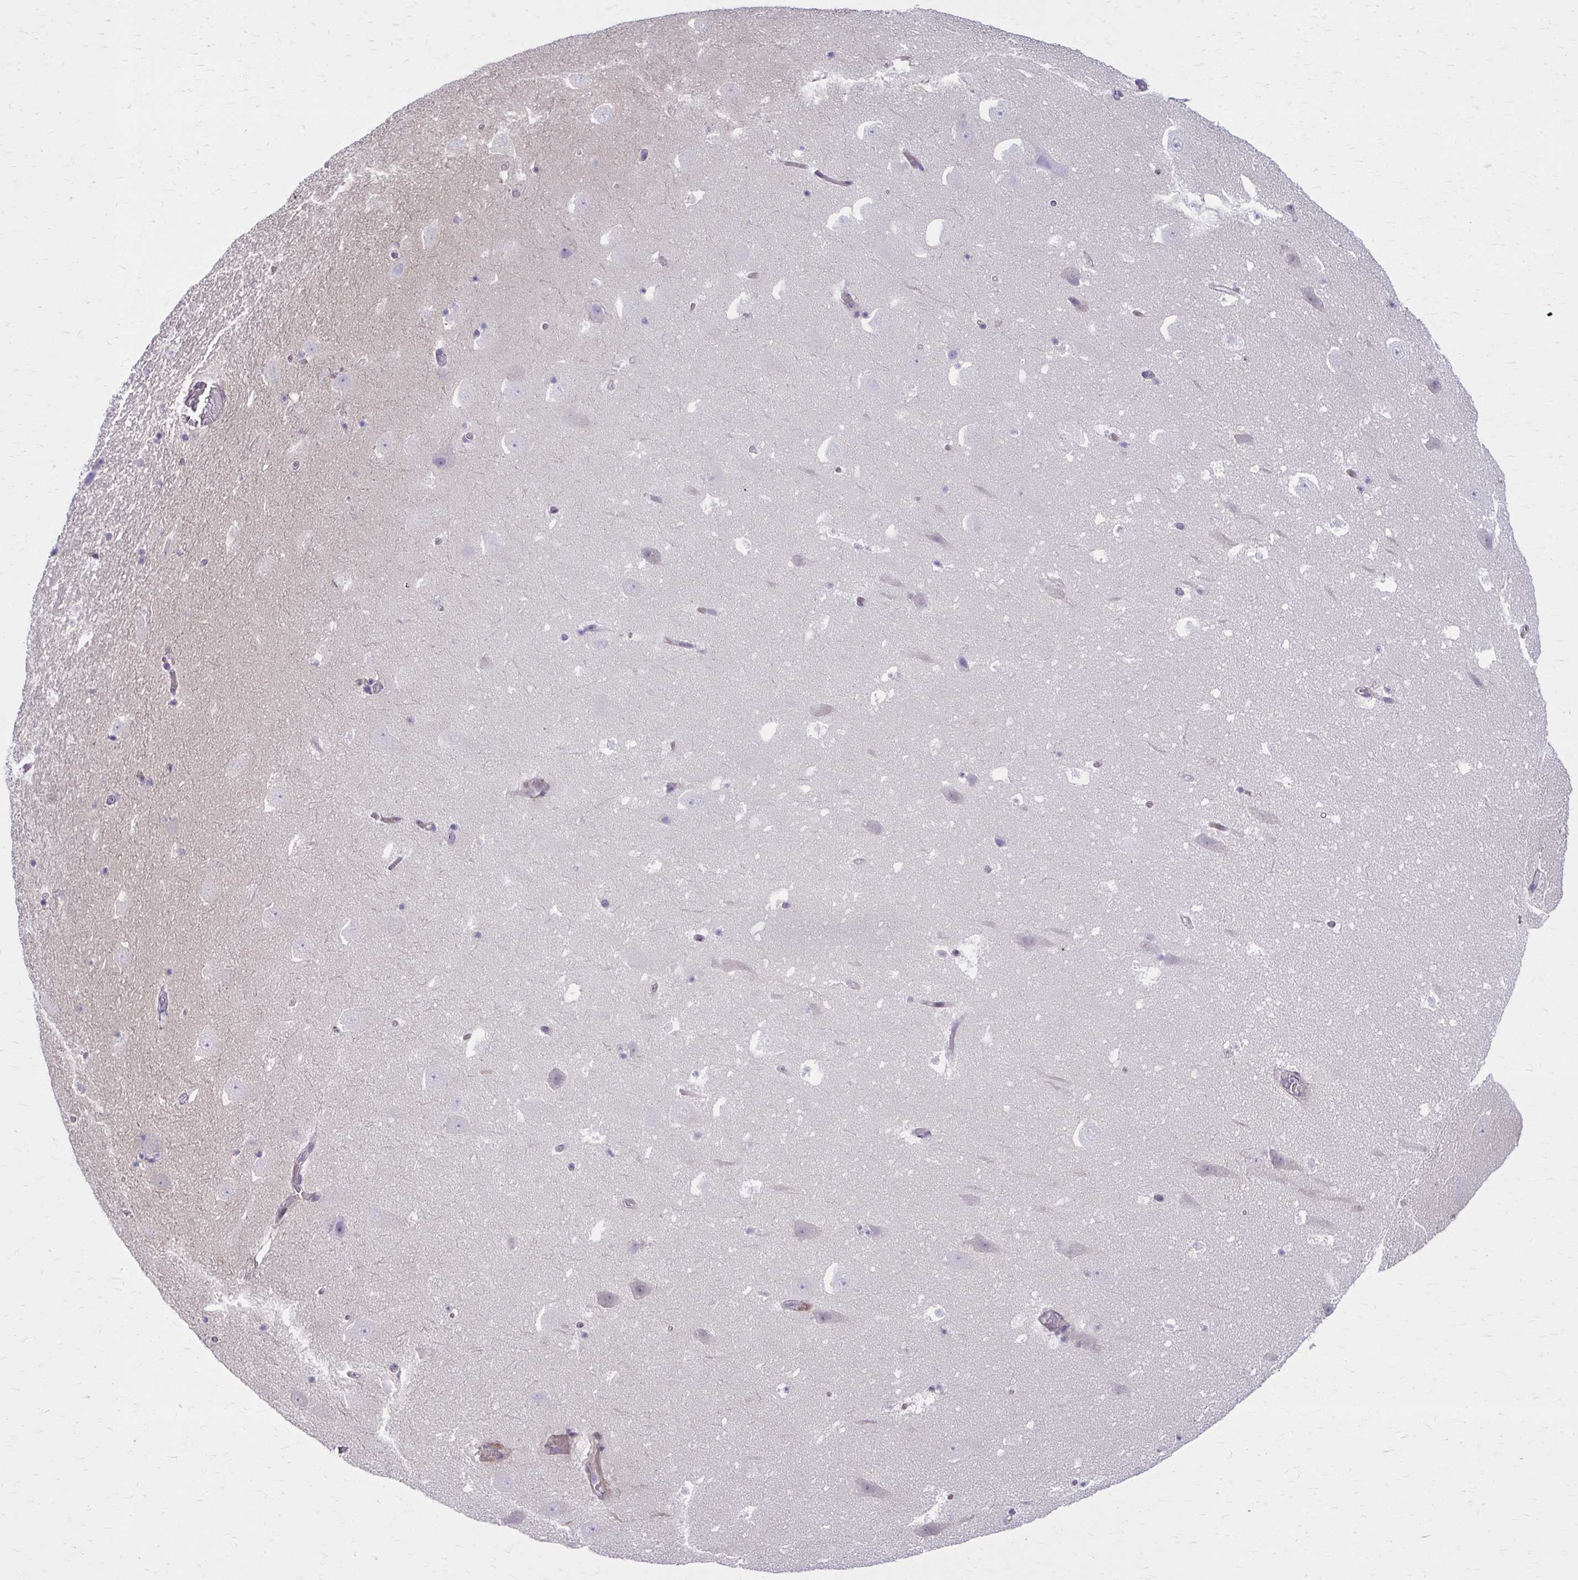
{"staining": {"intensity": "negative", "quantity": "none", "location": "none"}, "tissue": "hippocampus", "cell_type": "Glial cells", "image_type": "normal", "snomed": [{"axis": "morphology", "description": "Normal tissue, NOS"}, {"axis": "topography", "description": "Hippocampus"}], "caption": "A high-resolution image shows immunohistochemistry staining of benign hippocampus, which shows no significant positivity in glial cells. (DAB immunohistochemistry (IHC) with hematoxylin counter stain).", "gene": "LRRC4B", "patient": {"sex": "female", "age": 42}}